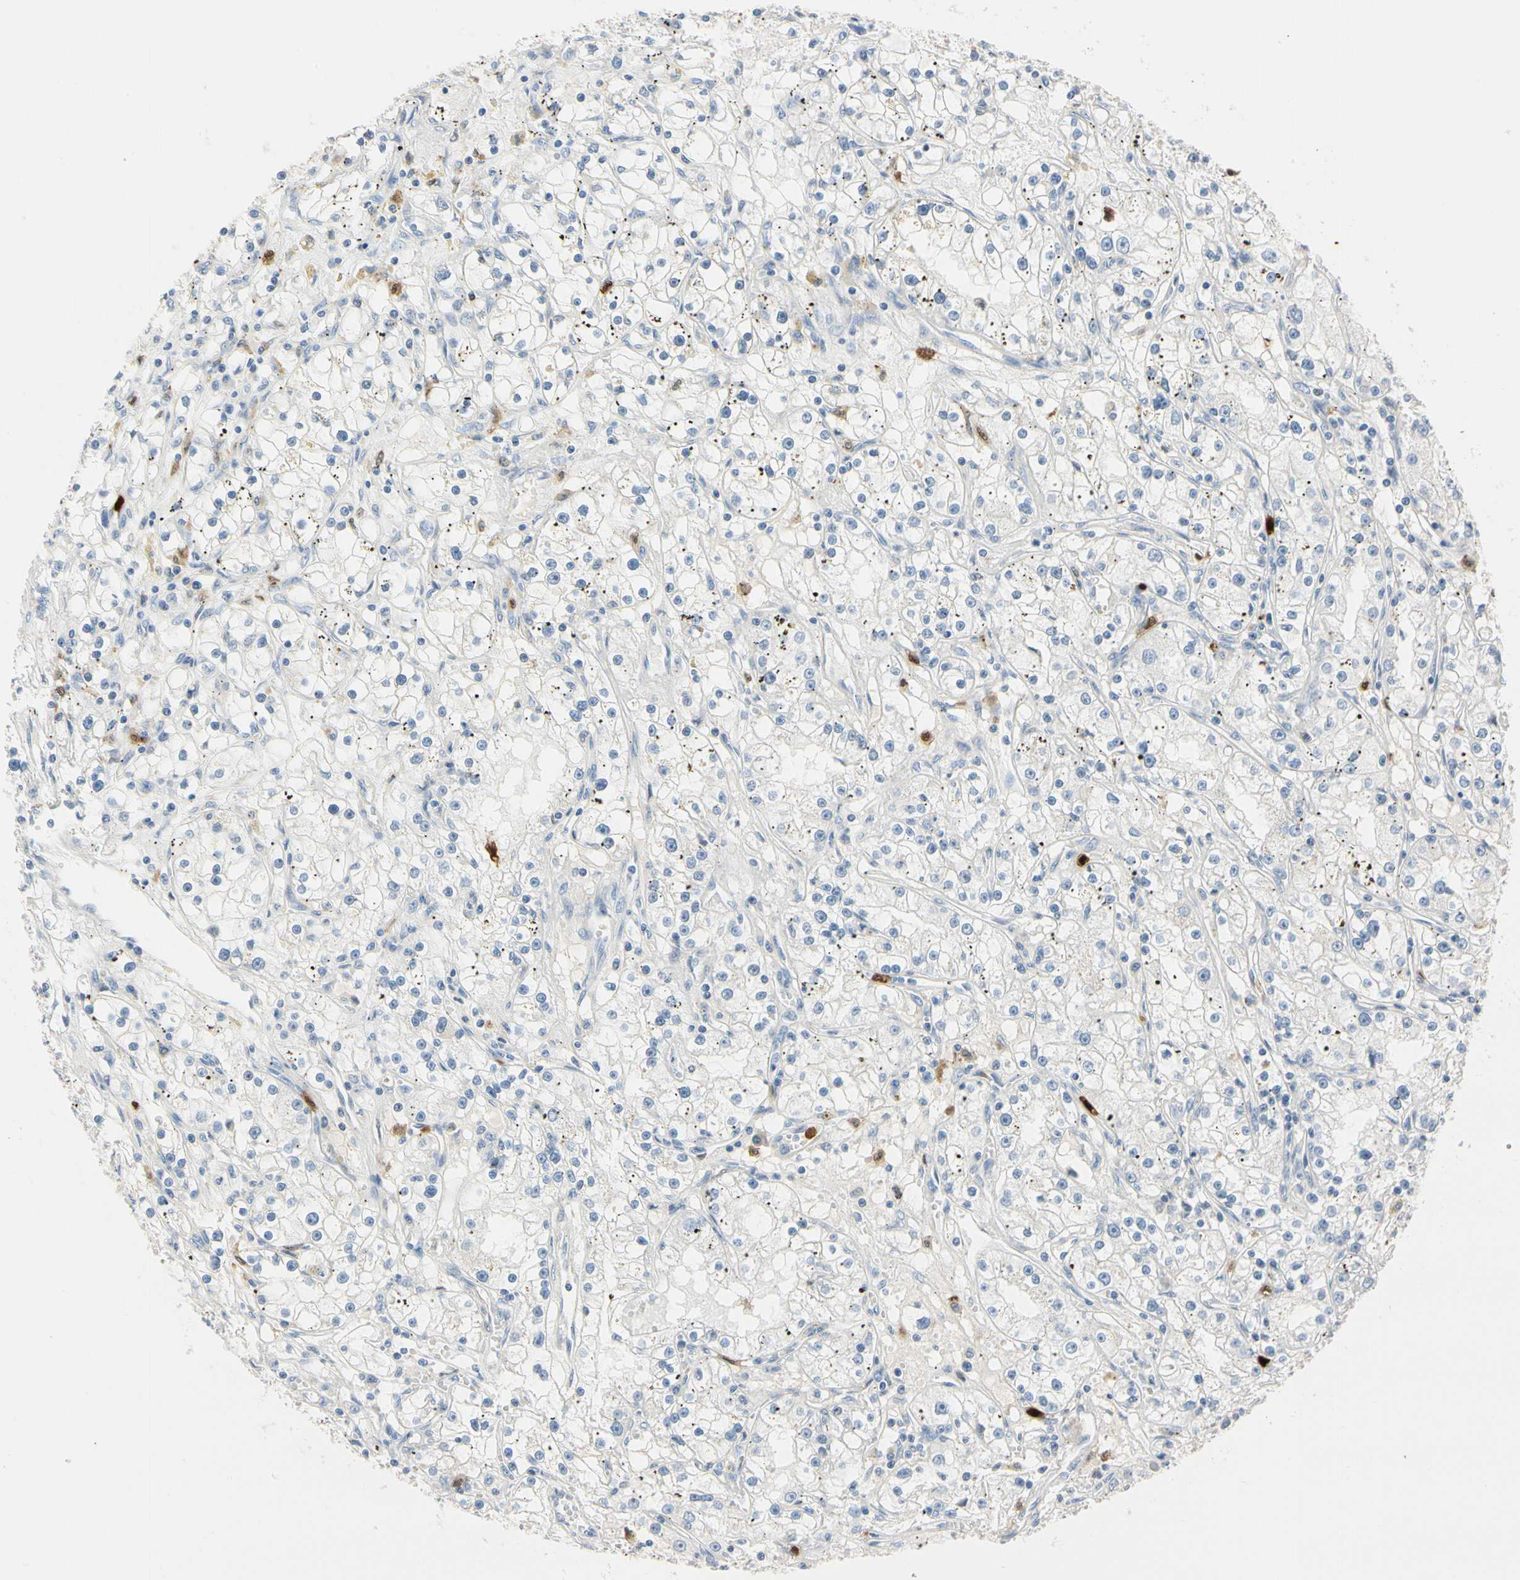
{"staining": {"intensity": "negative", "quantity": "none", "location": "none"}, "tissue": "renal cancer", "cell_type": "Tumor cells", "image_type": "cancer", "snomed": [{"axis": "morphology", "description": "Adenocarcinoma, NOS"}, {"axis": "topography", "description": "Kidney"}], "caption": "Histopathology image shows no significant protein expression in tumor cells of adenocarcinoma (renal). The staining is performed using DAB (3,3'-diaminobenzidine) brown chromogen with nuclei counter-stained in using hematoxylin.", "gene": "TRAF5", "patient": {"sex": "male", "age": 56}}